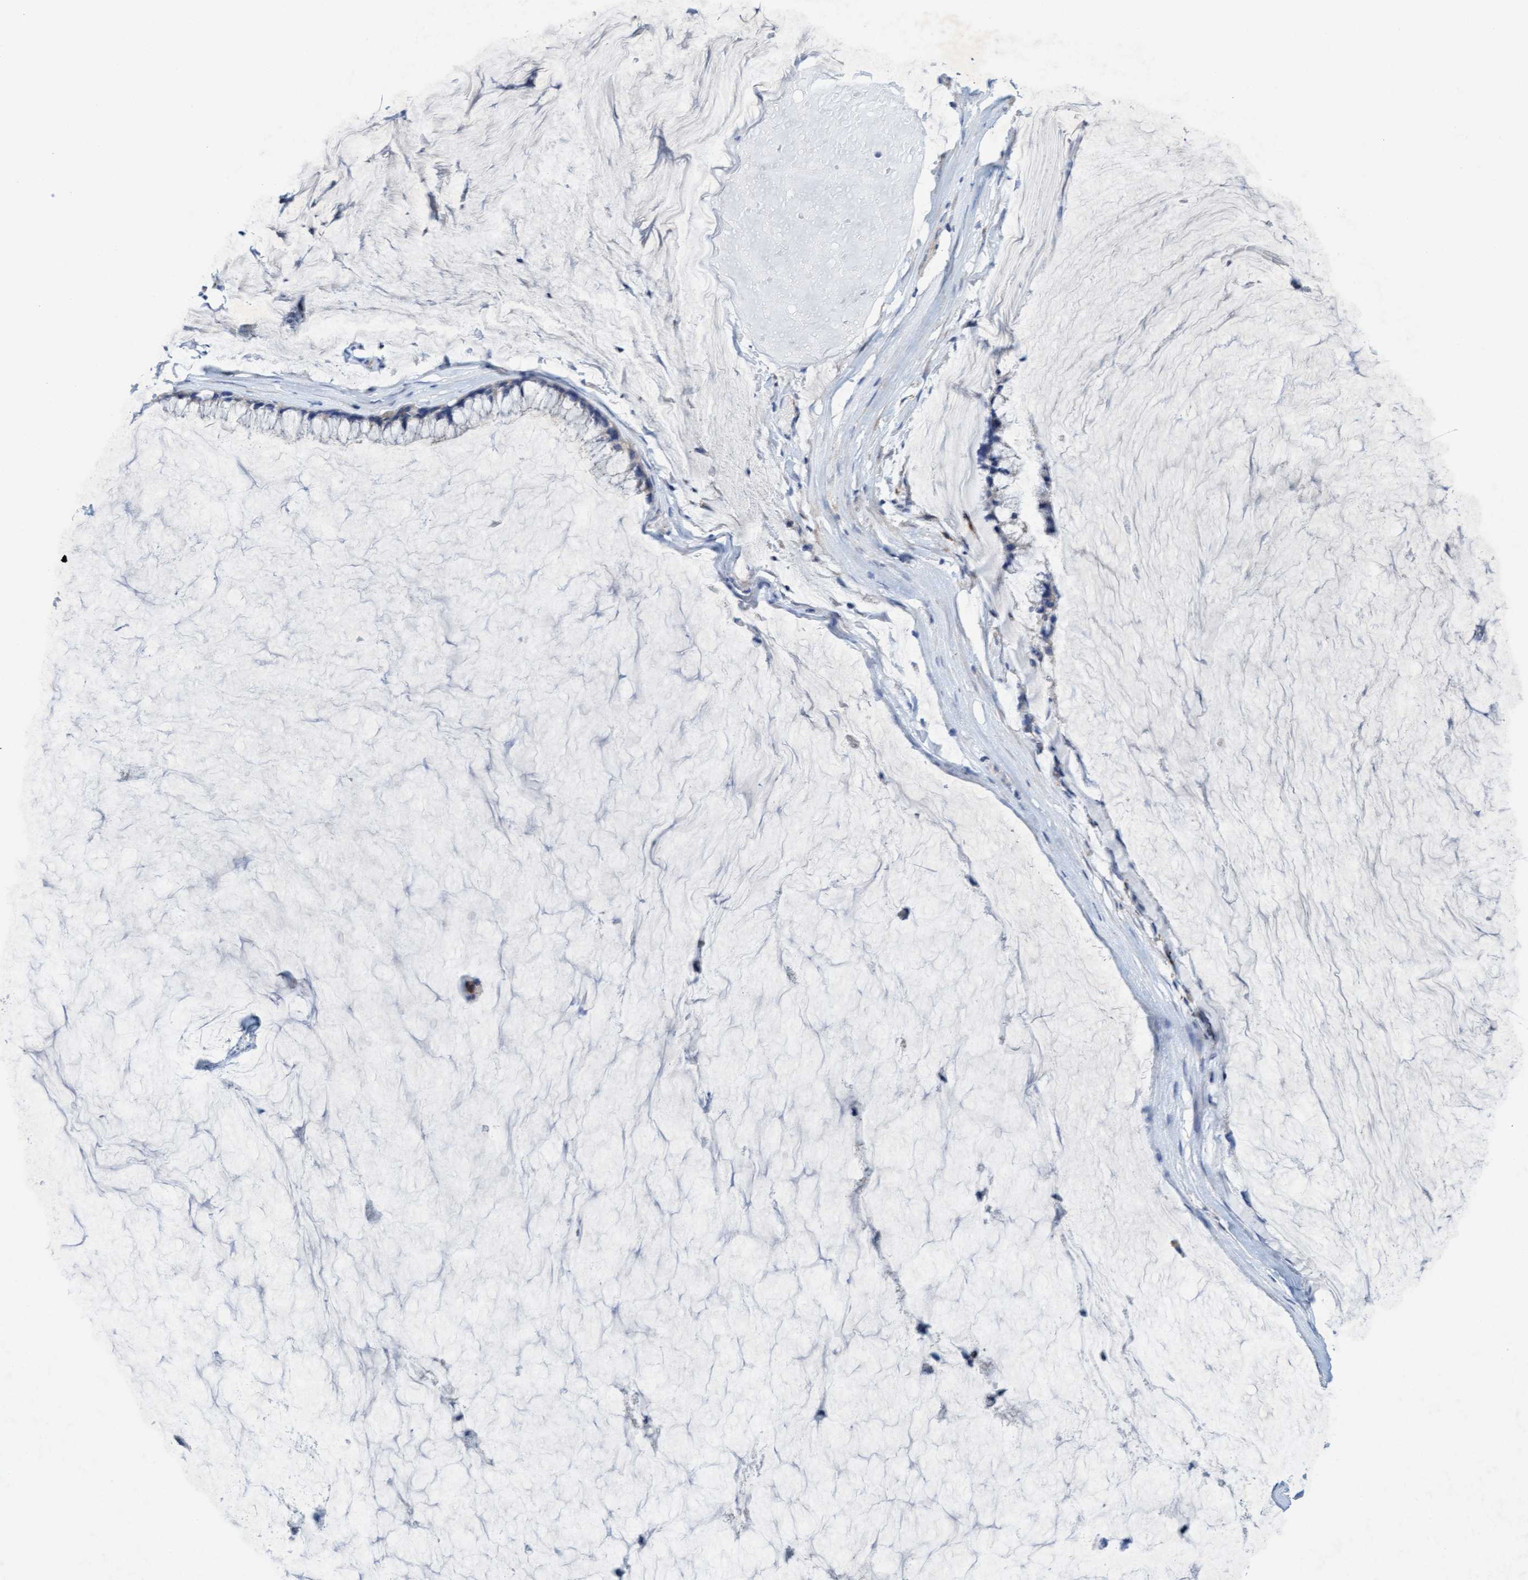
{"staining": {"intensity": "negative", "quantity": "none", "location": "none"}, "tissue": "ovarian cancer", "cell_type": "Tumor cells", "image_type": "cancer", "snomed": [{"axis": "morphology", "description": "Cystadenocarcinoma, mucinous, NOS"}, {"axis": "topography", "description": "Ovary"}], "caption": "Ovarian mucinous cystadenocarcinoma was stained to show a protein in brown. There is no significant staining in tumor cells.", "gene": "SGSH", "patient": {"sex": "female", "age": 39}}